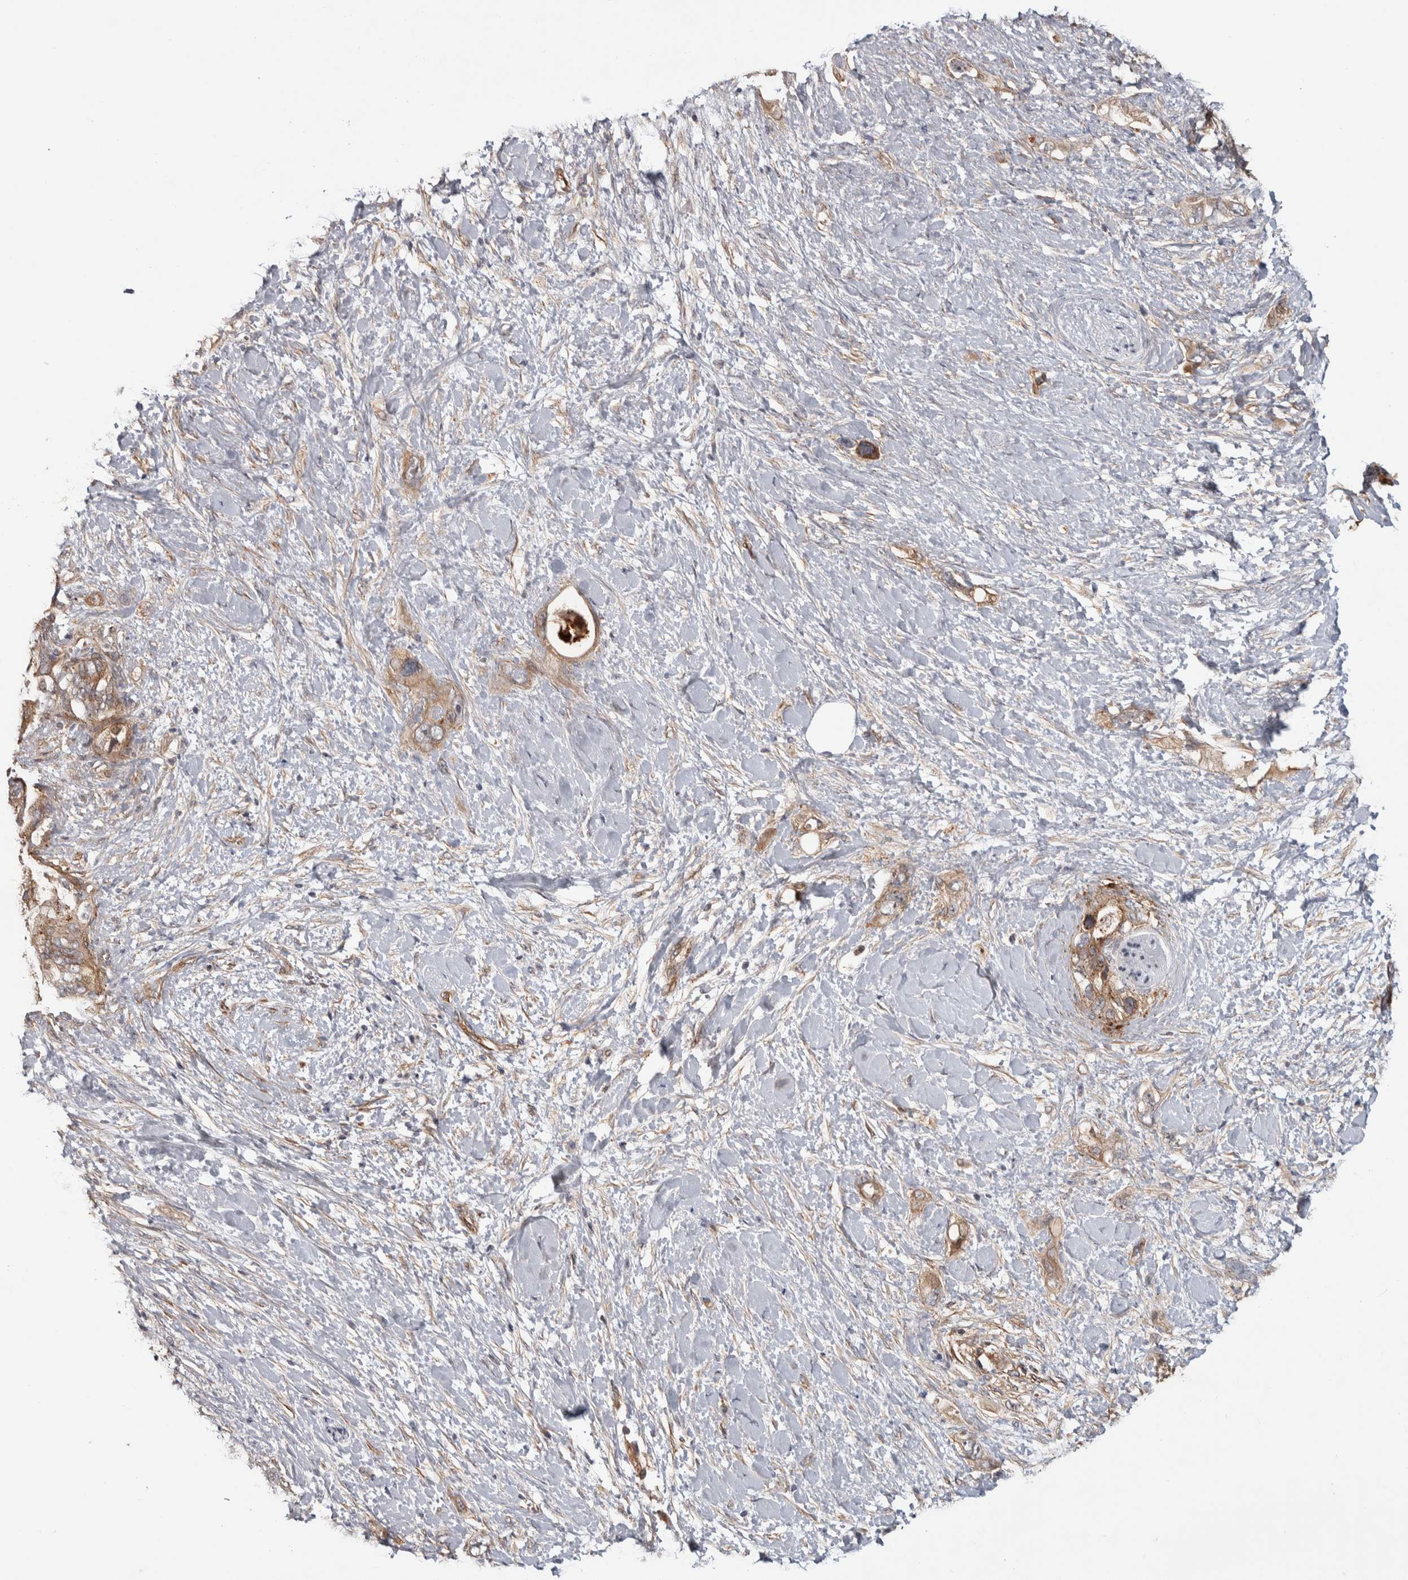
{"staining": {"intensity": "moderate", "quantity": ">75%", "location": "cytoplasmic/membranous"}, "tissue": "pancreatic cancer", "cell_type": "Tumor cells", "image_type": "cancer", "snomed": [{"axis": "morphology", "description": "Adenocarcinoma, NOS"}, {"axis": "topography", "description": "Pancreas"}], "caption": "Adenocarcinoma (pancreatic) was stained to show a protein in brown. There is medium levels of moderate cytoplasmic/membranous positivity in about >75% of tumor cells.", "gene": "CHMP4C", "patient": {"sex": "female", "age": 56}}